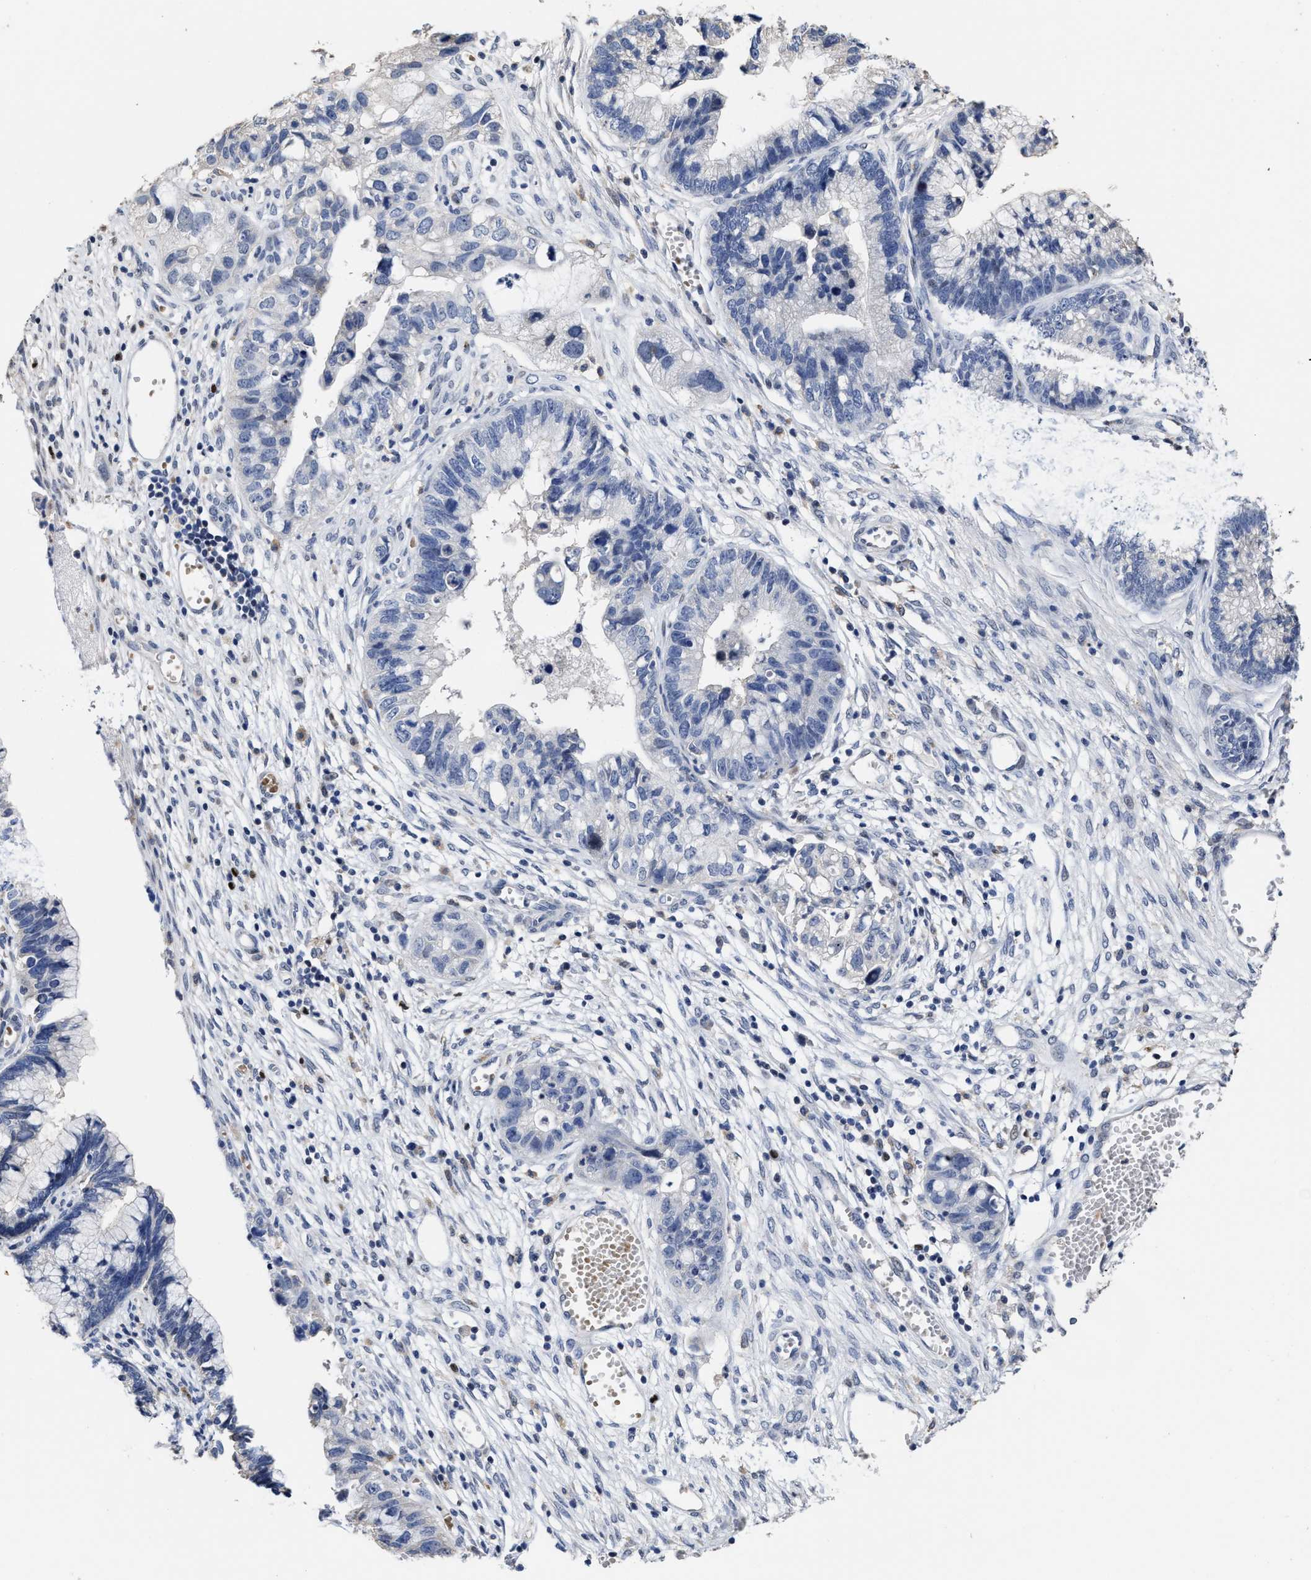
{"staining": {"intensity": "negative", "quantity": "none", "location": "none"}, "tissue": "cervical cancer", "cell_type": "Tumor cells", "image_type": "cancer", "snomed": [{"axis": "morphology", "description": "Adenocarcinoma, NOS"}, {"axis": "topography", "description": "Cervix"}], "caption": "Immunohistochemical staining of human cervical cancer (adenocarcinoma) demonstrates no significant positivity in tumor cells.", "gene": "ZFAT", "patient": {"sex": "female", "age": 44}}